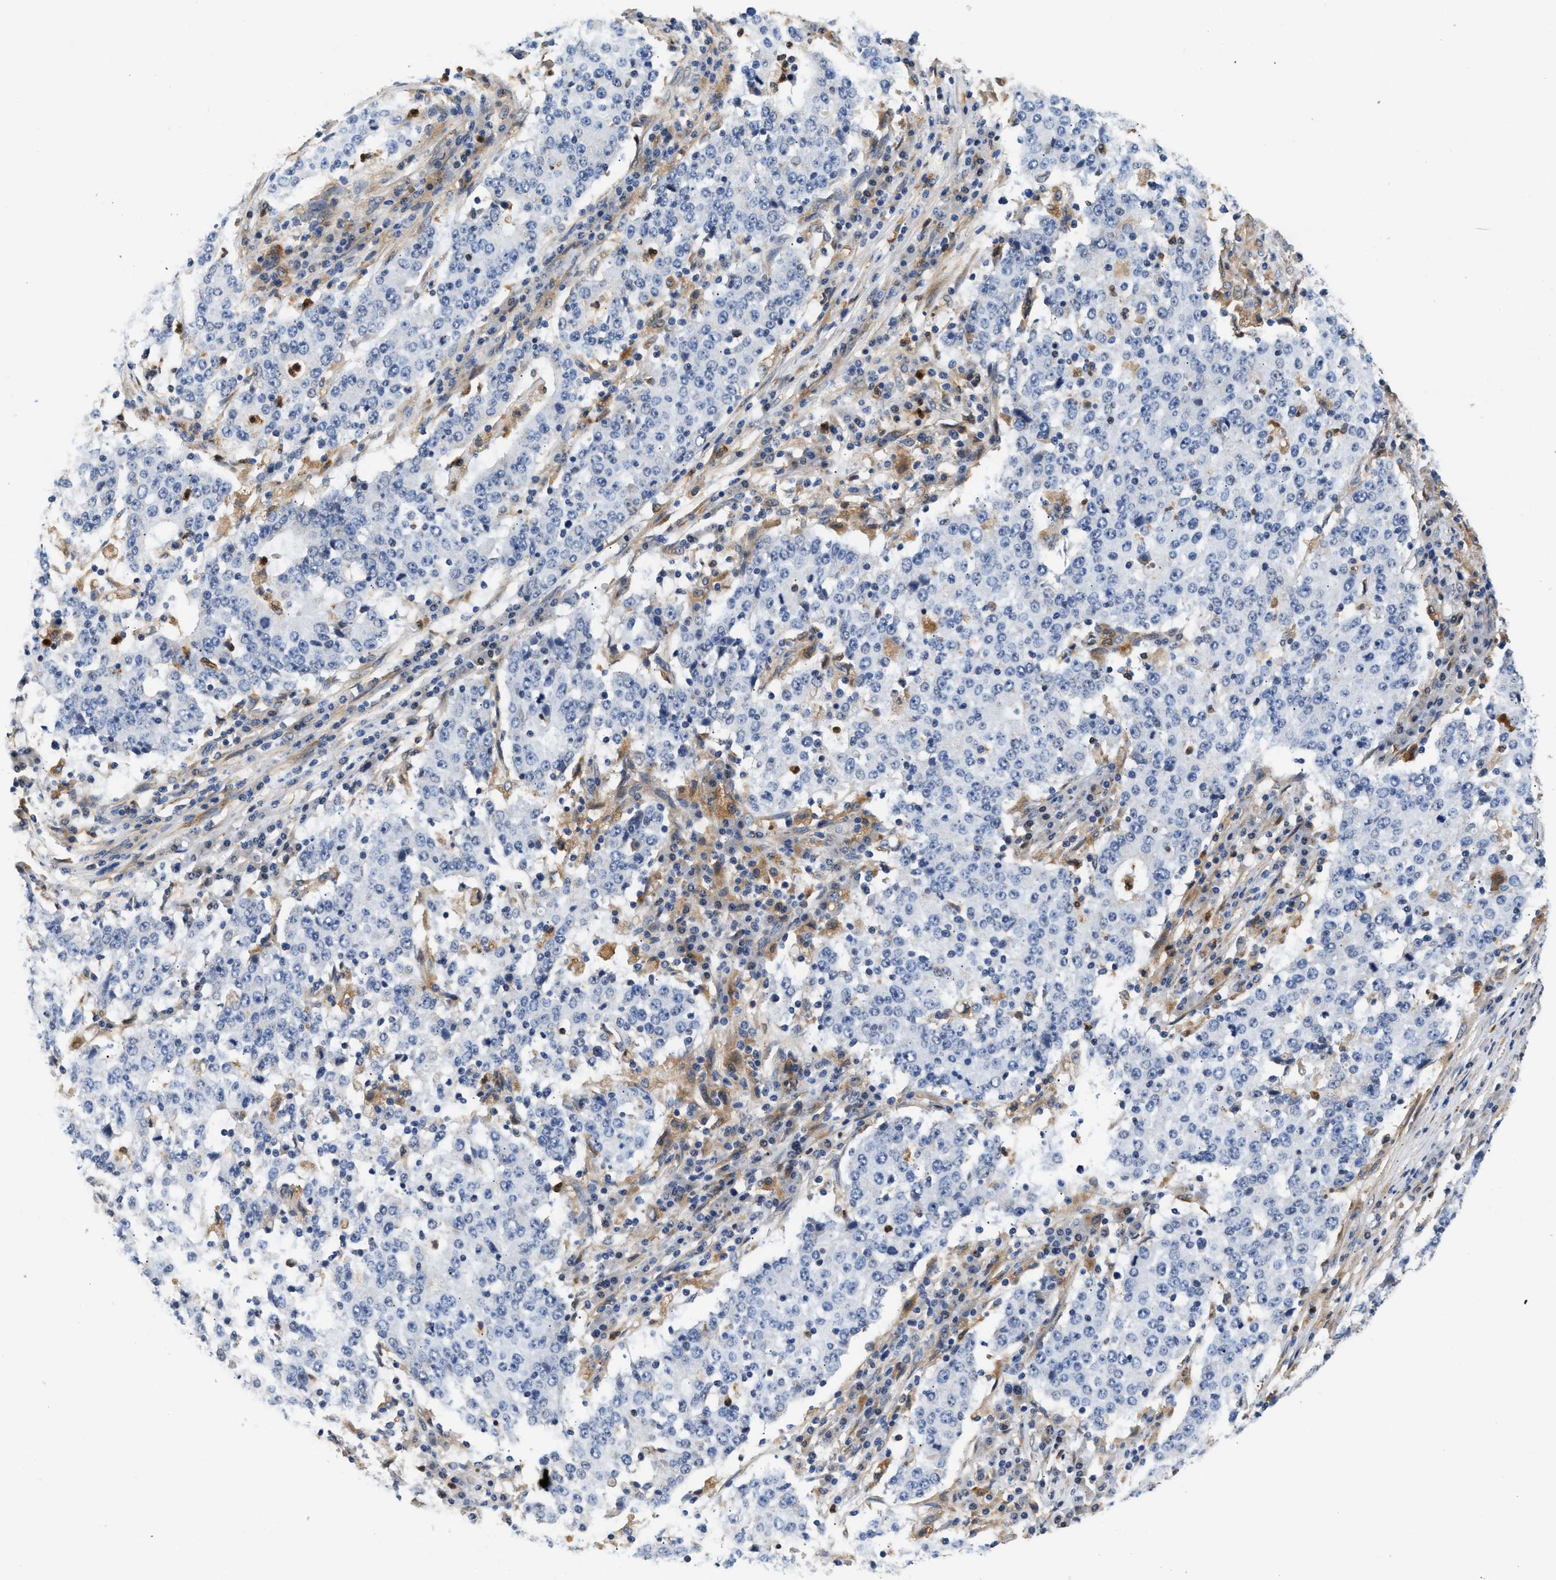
{"staining": {"intensity": "negative", "quantity": "none", "location": "none"}, "tissue": "stomach cancer", "cell_type": "Tumor cells", "image_type": "cancer", "snomed": [{"axis": "morphology", "description": "Adenocarcinoma, NOS"}, {"axis": "topography", "description": "Stomach"}], "caption": "A photomicrograph of stomach adenocarcinoma stained for a protein displays no brown staining in tumor cells.", "gene": "RAB31", "patient": {"sex": "male", "age": 59}}